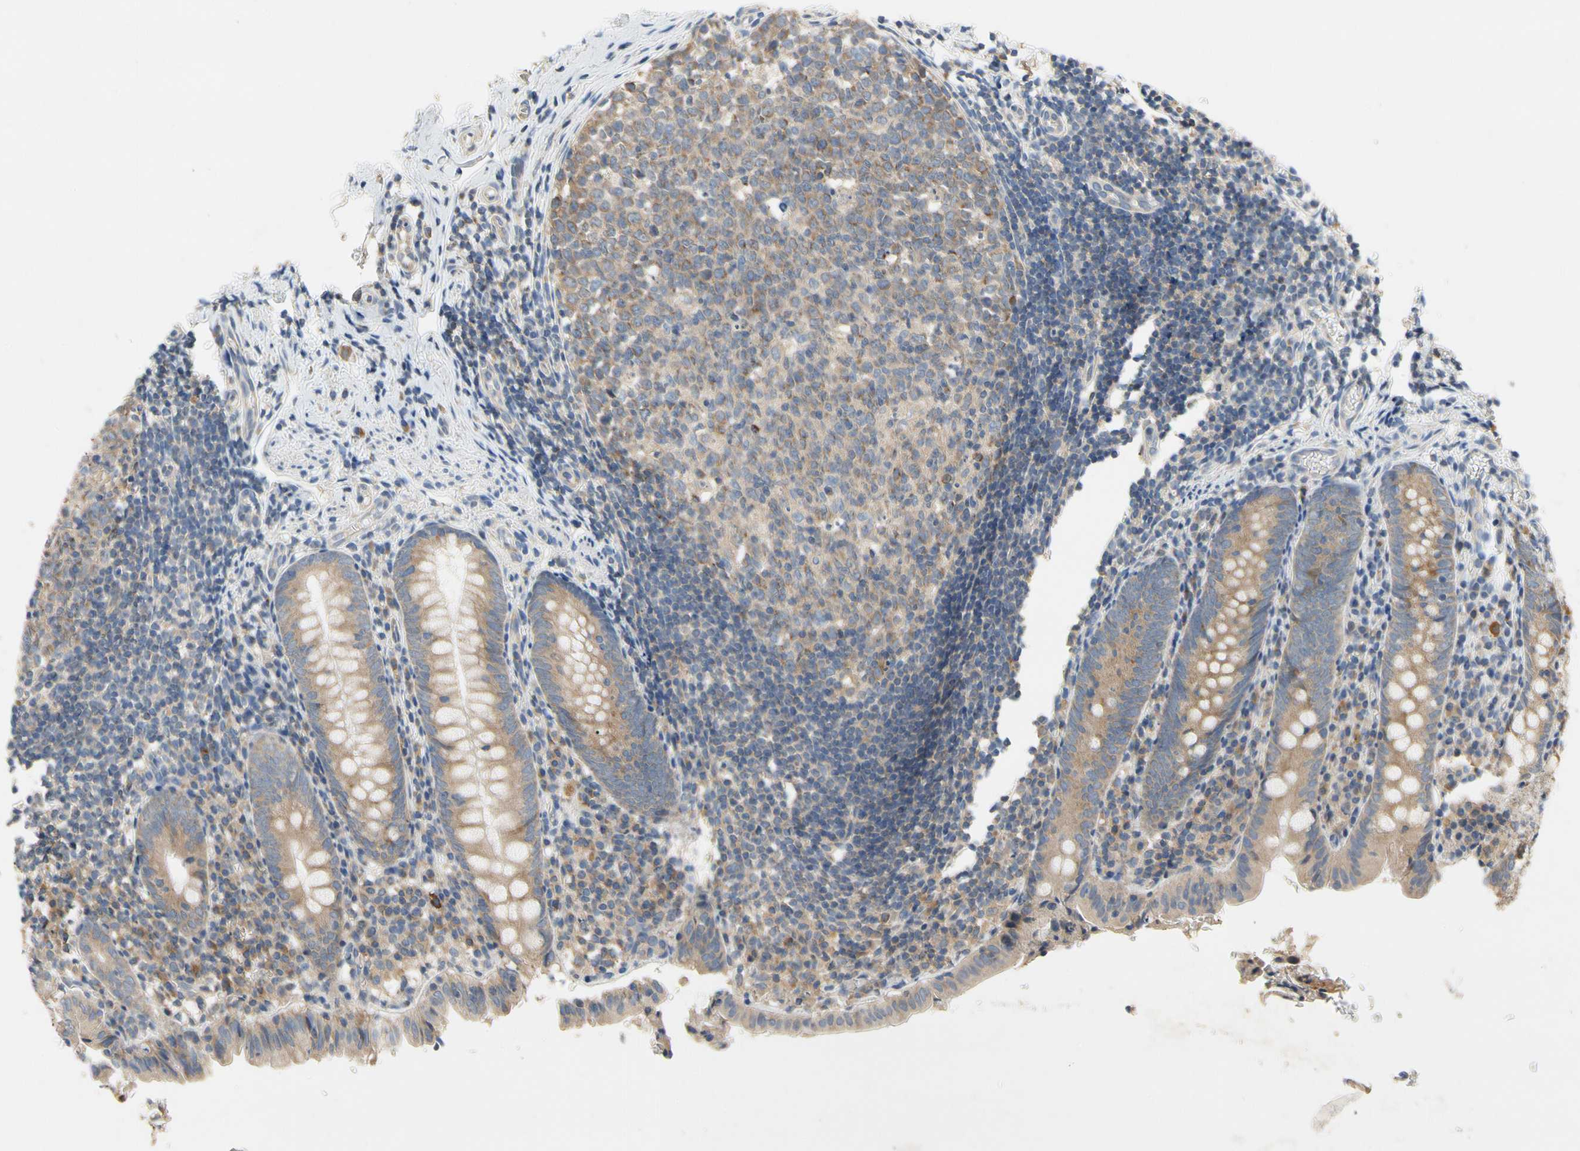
{"staining": {"intensity": "weak", "quantity": ">75%", "location": "cytoplasmic/membranous"}, "tissue": "appendix", "cell_type": "Glandular cells", "image_type": "normal", "snomed": [{"axis": "morphology", "description": "Normal tissue, NOS"}, {"axis": "topography", "description": "Appendix"}], "caption": "Immunohistochemistry (IHC) of normal appendix shows low levels of weak cytoplasmic/membranous positivity in about >75% of glandular cells. (brown staining indicates protein expression, while blue staining denotes nuclei).", "gene": "KLHDC8B", "patient": {"sex": "female", "age": 10}}